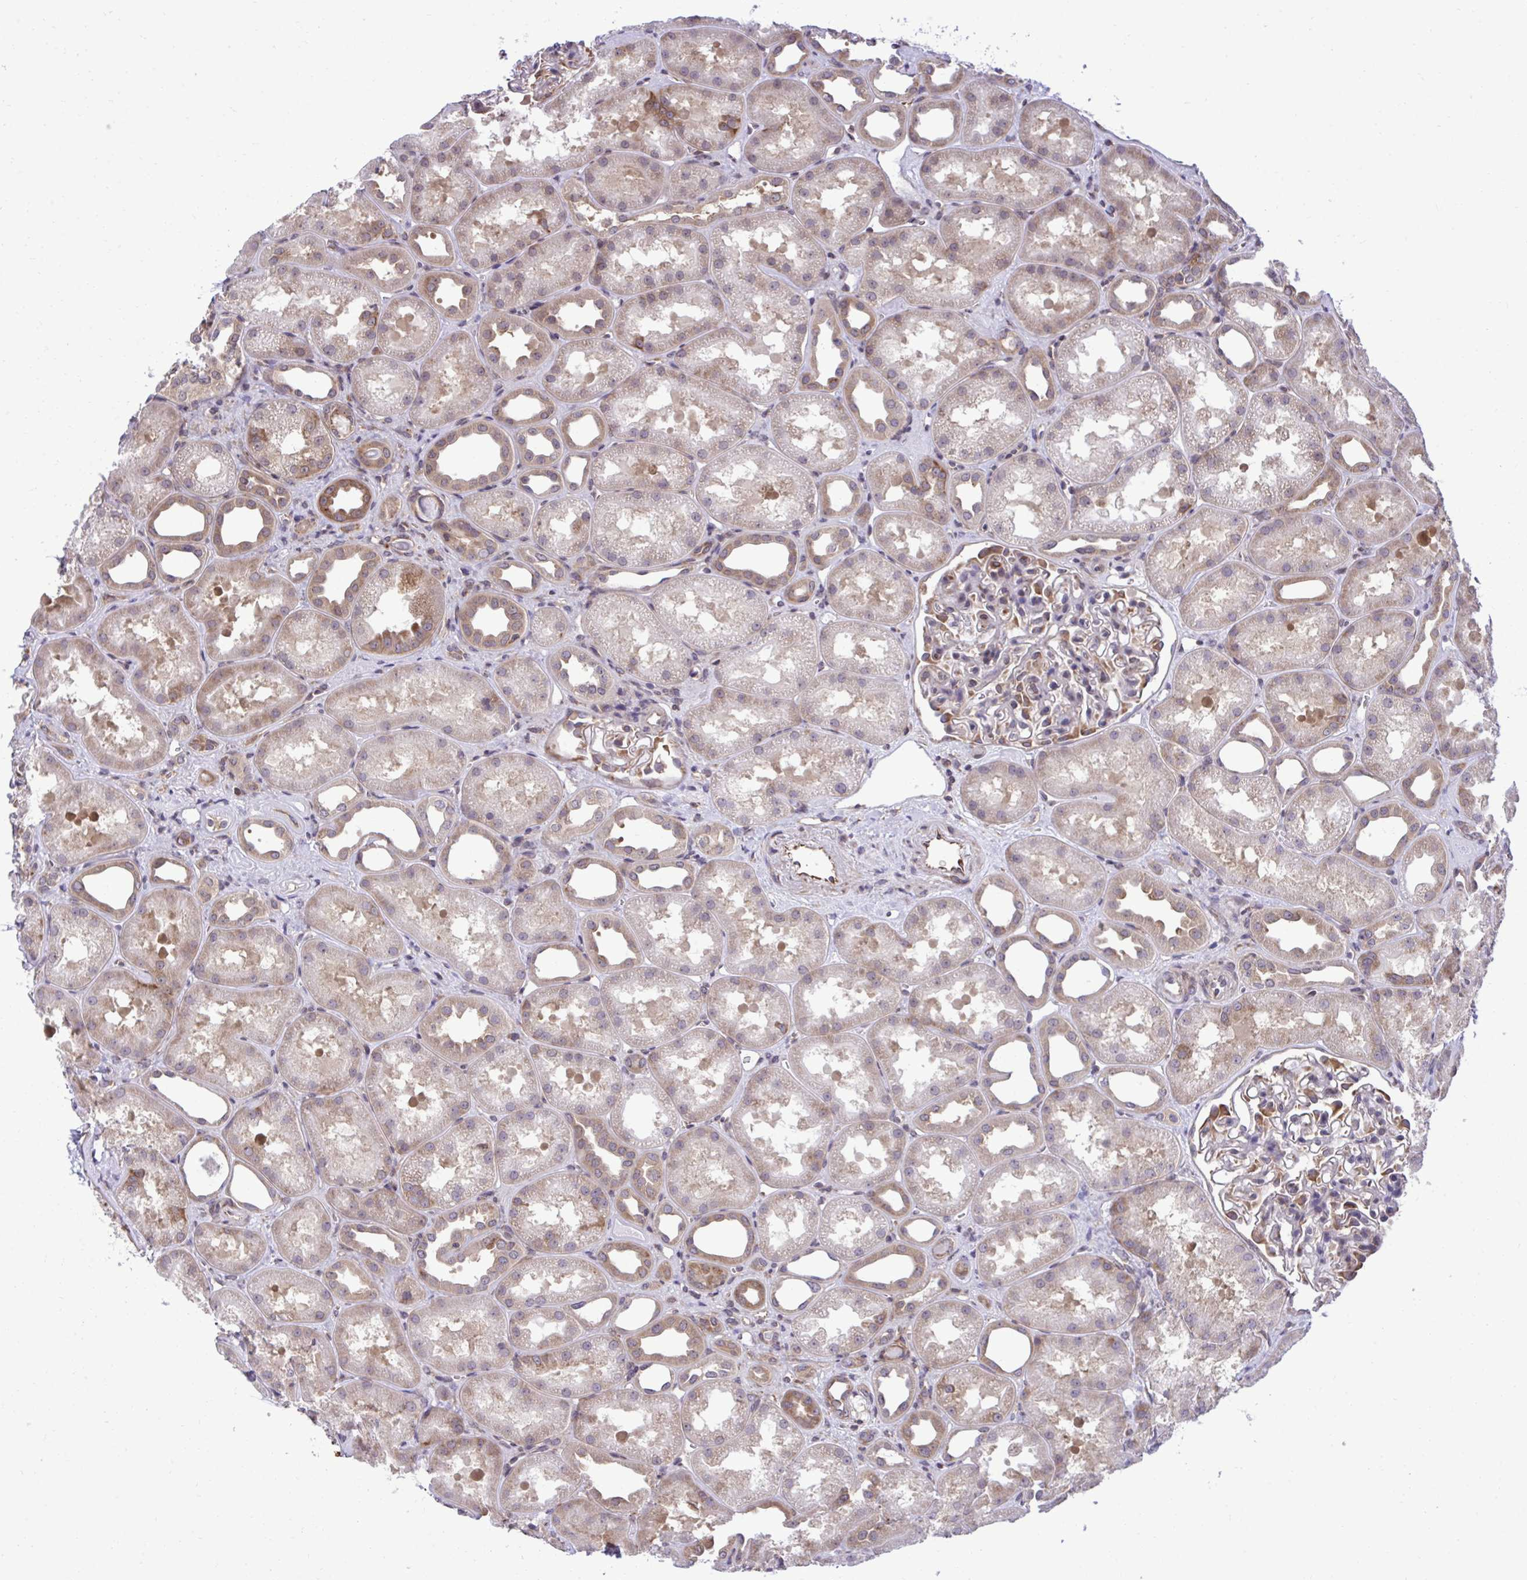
{"staining": {"intensity": "moderate", "quantity": "25%-75%", "location": "cytoplasmic/membranous"}, "tissue": "kidney", "cell_type": "Cells in glomeruli", "image_type": "normal", "snomed": [{"axis": "morphology", "description": "Normal tissue, NOS"}, {"axis": "topography", "description": "Kidney"}], "caption": "High-power microscopy captured an immunohistochemistry (IHC) micrograph of benign kidney, revealing moderate cytoplasmic/membranous expression in about 25%-75% of cells in glomeruli.", "gene": "RPS15", "patient": {"sex": "male", "age": 61}}